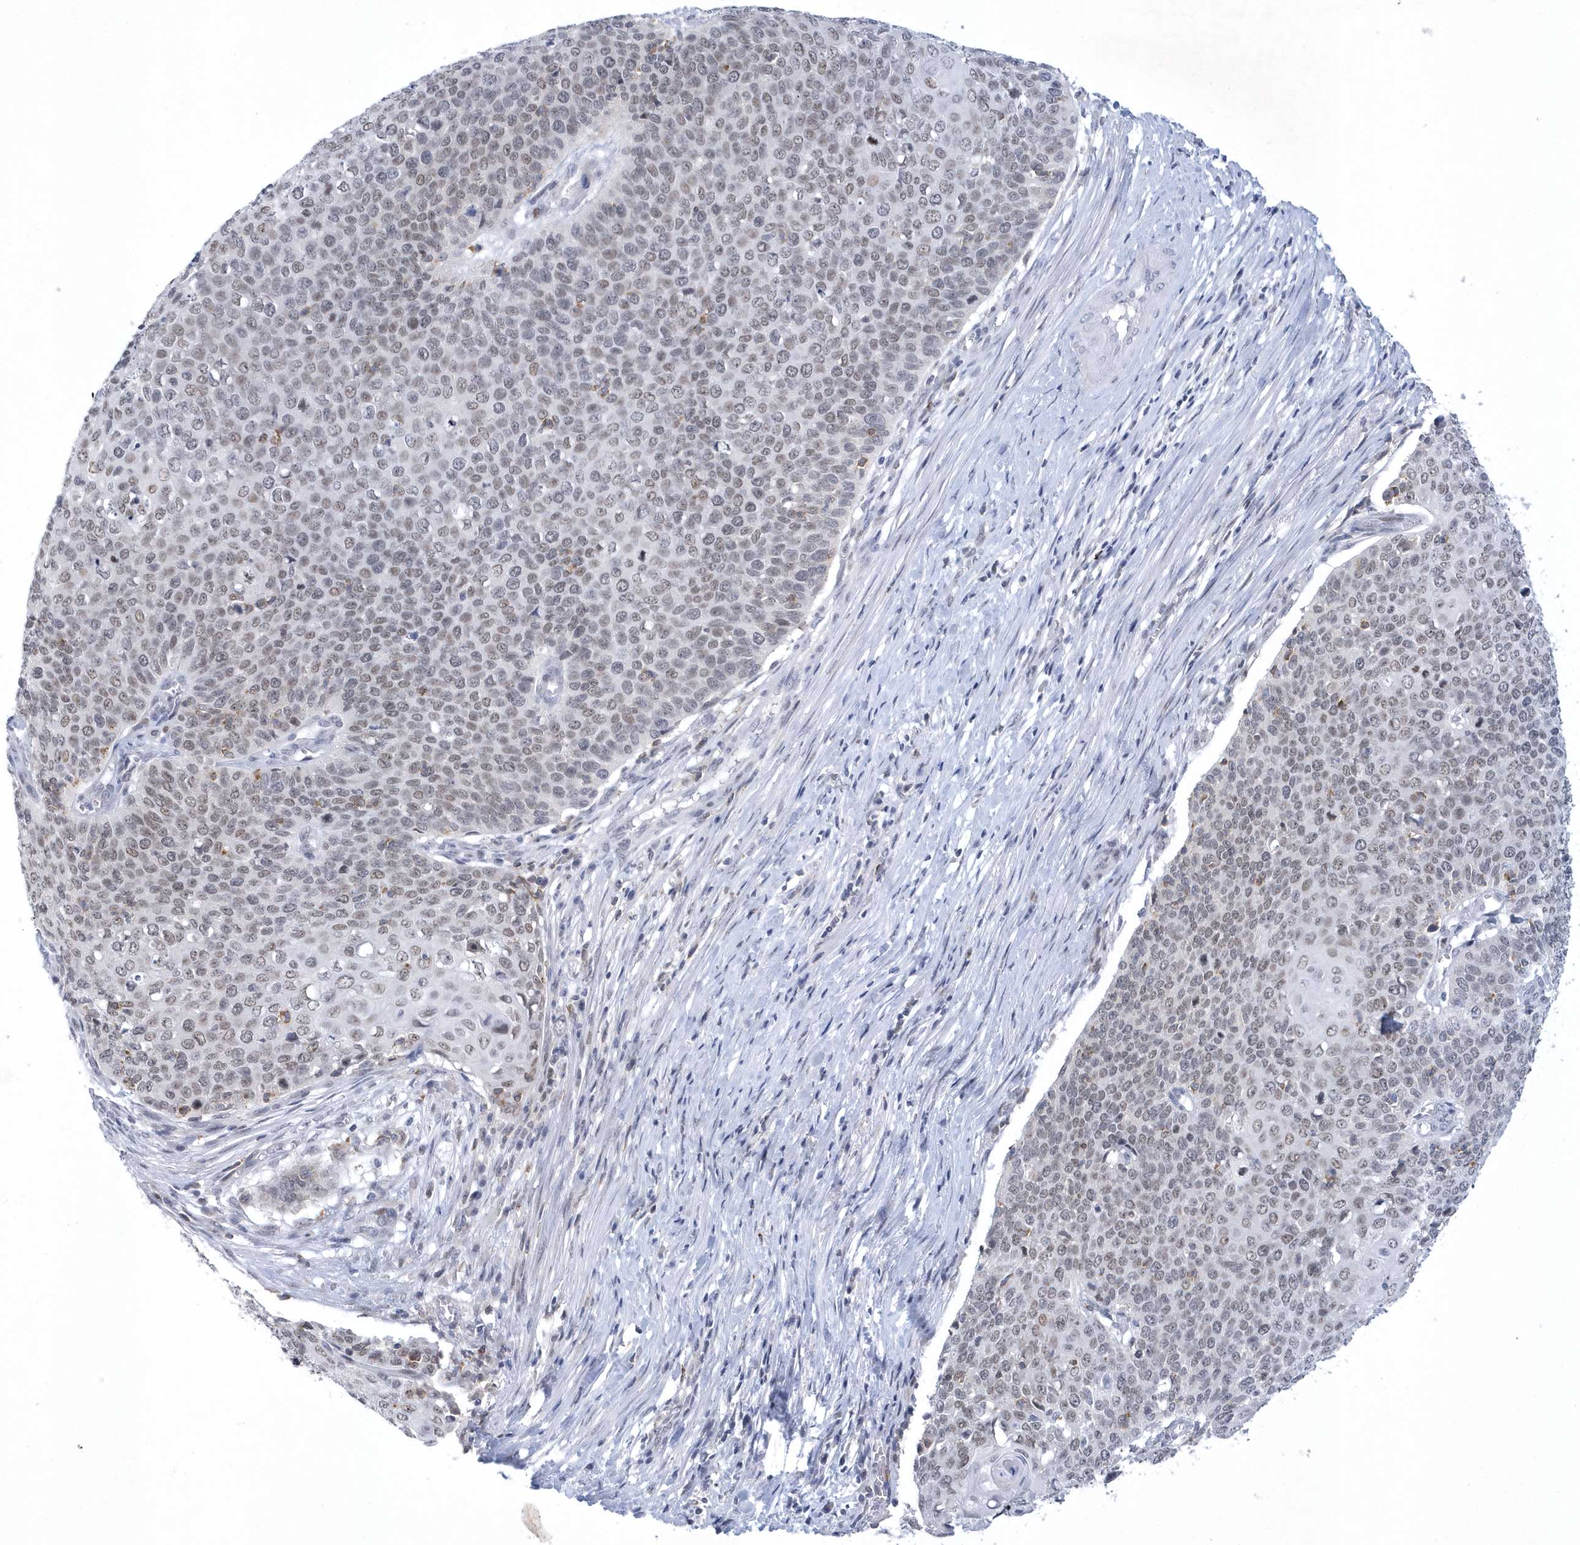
{"staining": {"intensity": "weak", "quantity": "<25%", "location": "nuclear"}, "tissue": "cervical cancer", "cell_type": "Tumor cells", "image_type": "cancer", "snomed": [{"axis": "morphology", "description": "Squamous cell carcinoma, NOS"}, {"axis": "topography", "description": "Cervix"}], "caption": "IHC of human cervical squamous cell carcinoma exhibits no expression in tumor cells.", "gene": "SRGAP3", "patient": {"sex": "female", "age": 39}}